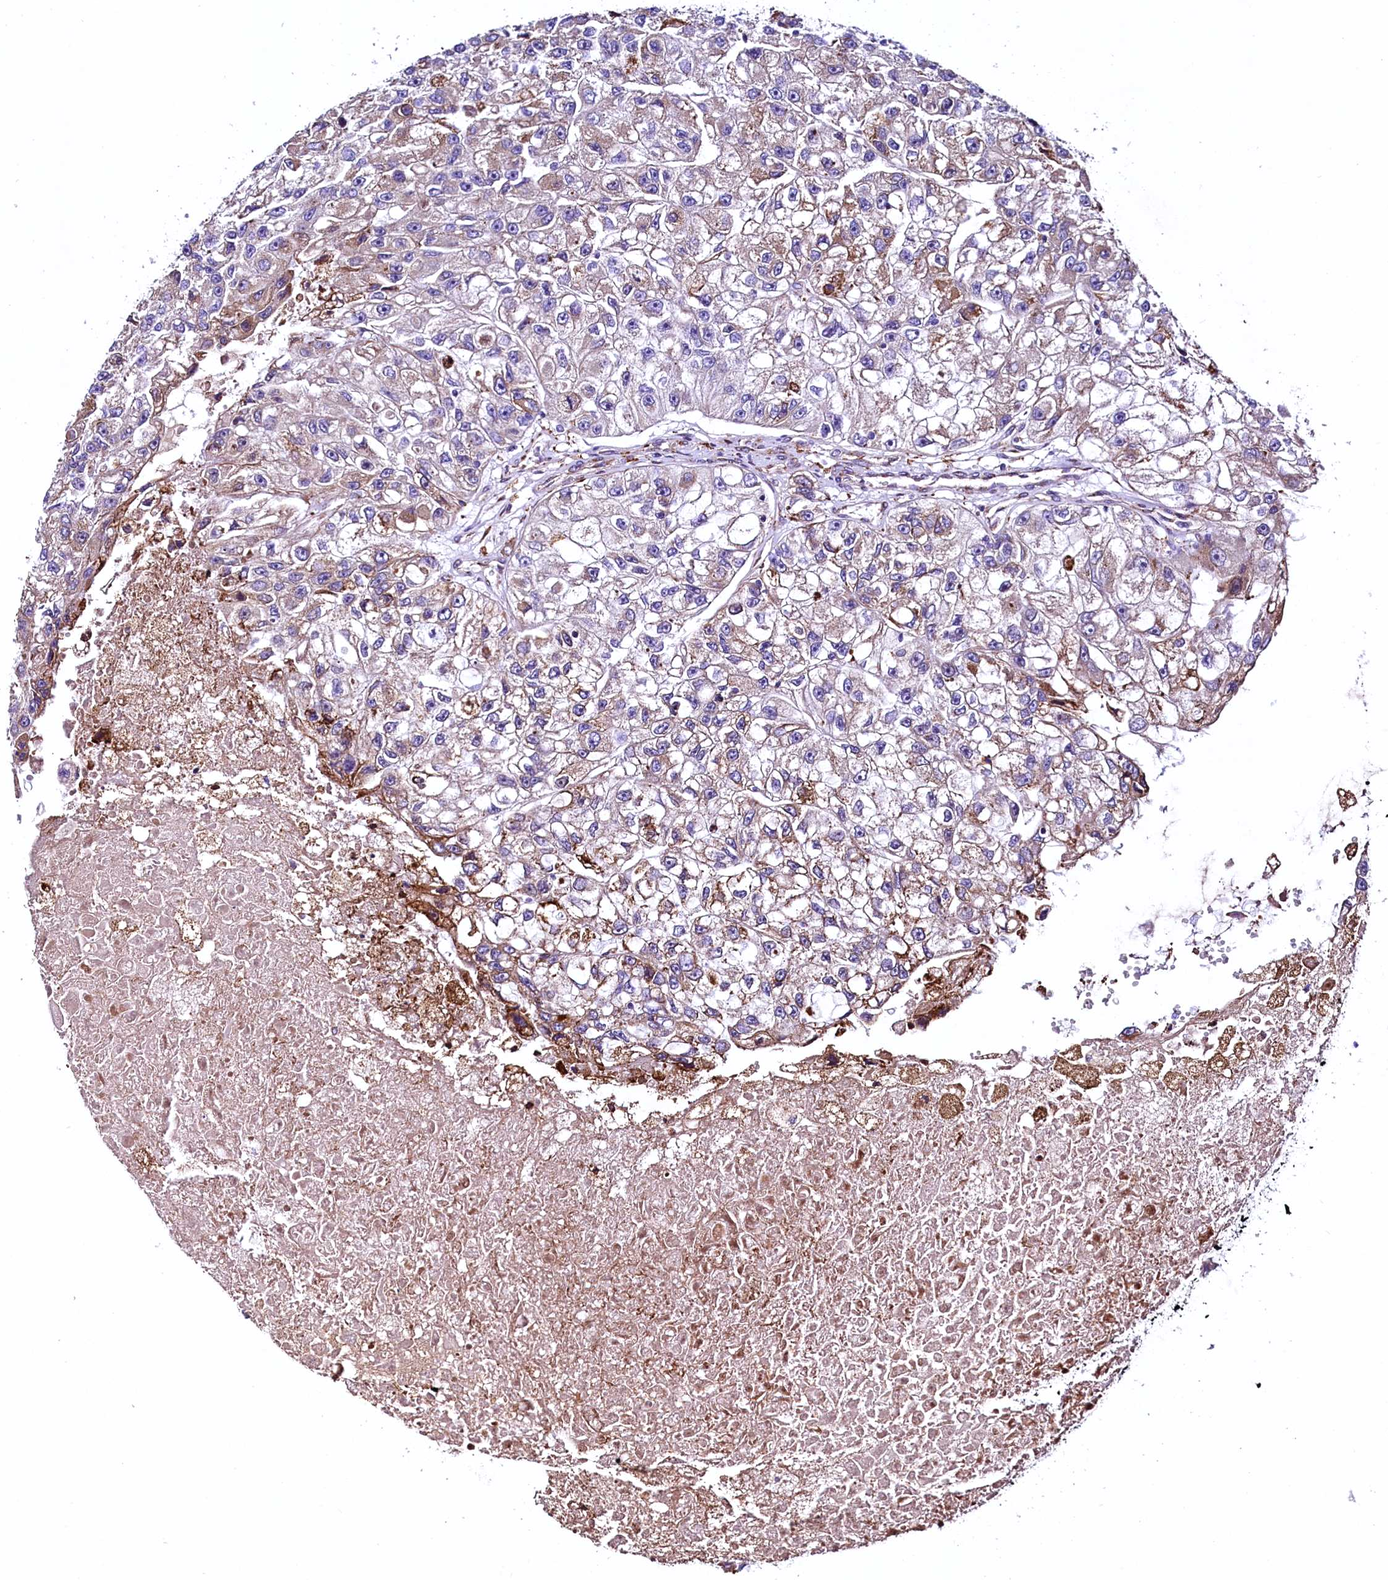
{"staining": {"intensity": "weak", "quantity": "<25%", "location": "cytoplasmic/membranous"}, "tissue": "renal cancer", "cell_type": "Tumor cells", "image_type": "cancer", "snomed": [{"axis": "morphology", "description": "Adenocarcinoma, NOS"}, {"axis": "topography", "description": "Kidney"}], "caption": "The immunohistochemistry image has no significant expression in tumor cells of renal cancer tissue. Nuclei are stained in blue.", "gene": "CMTR2", "patient": {"sex": "male", "age": 63}}